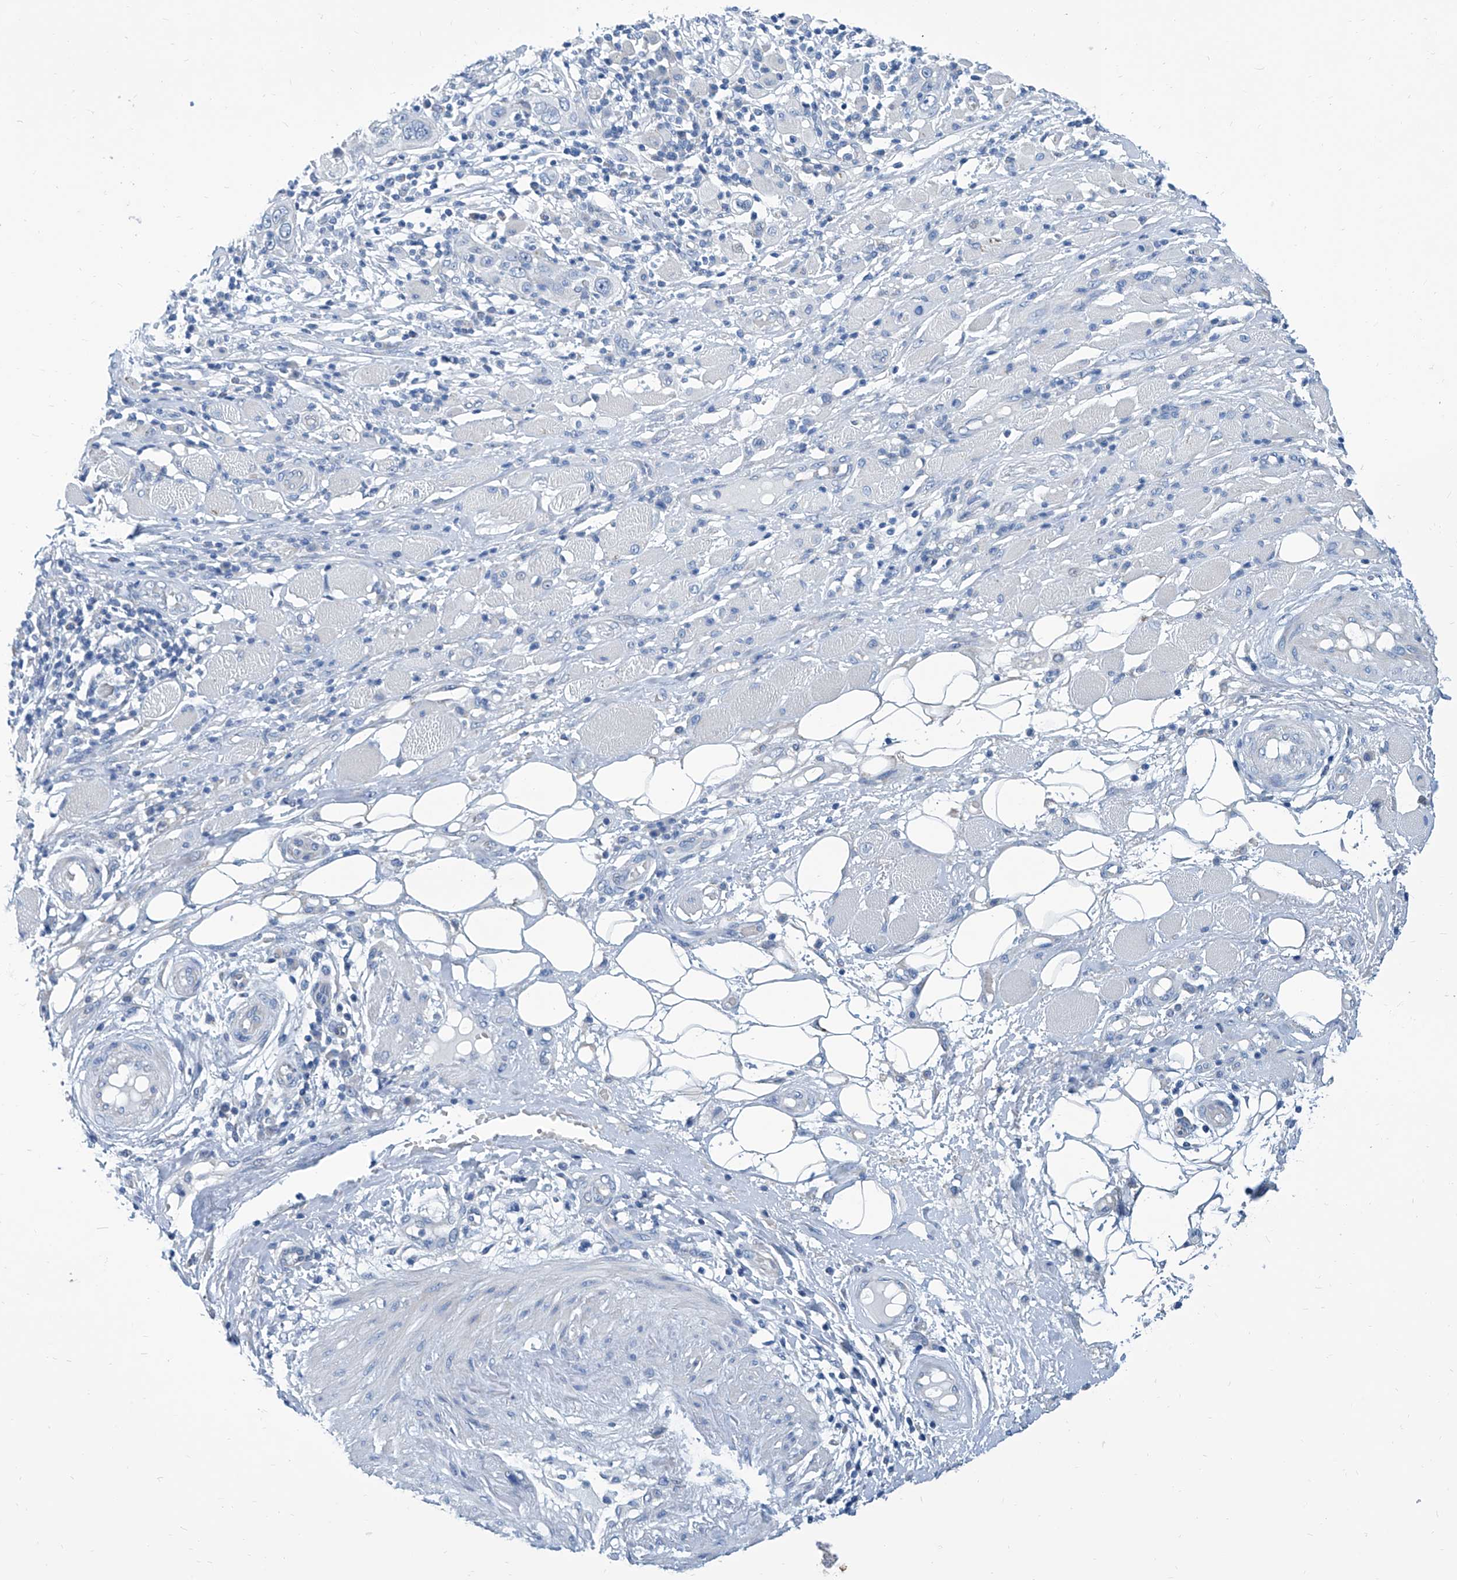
{"staining": {"intensity": "negative", "quantity": "none", "location": "none"}, "tissue": "skin cancer", "cell_type": "Tumor cells", "image_type": "cancer", "snomed": [{"axis": "morphology", "description": "Squamous cell carcinoma, NOS"}, {"axis": "topography", "description": "Skin"}], "caption": "Immunohistochemical staining of human skin cancer (squamous cell carcinoma) exhibits no significant staining in tumor cells. Brightfield microscopy of immunohistochemistry (IHC) stained with DAB (3,3'-diaminobenzidine) (brown) and hematoxylin (blue), captured at high magnification.", "gene": "ZNF519", "patient": {"sex": "female", "age": 88}}